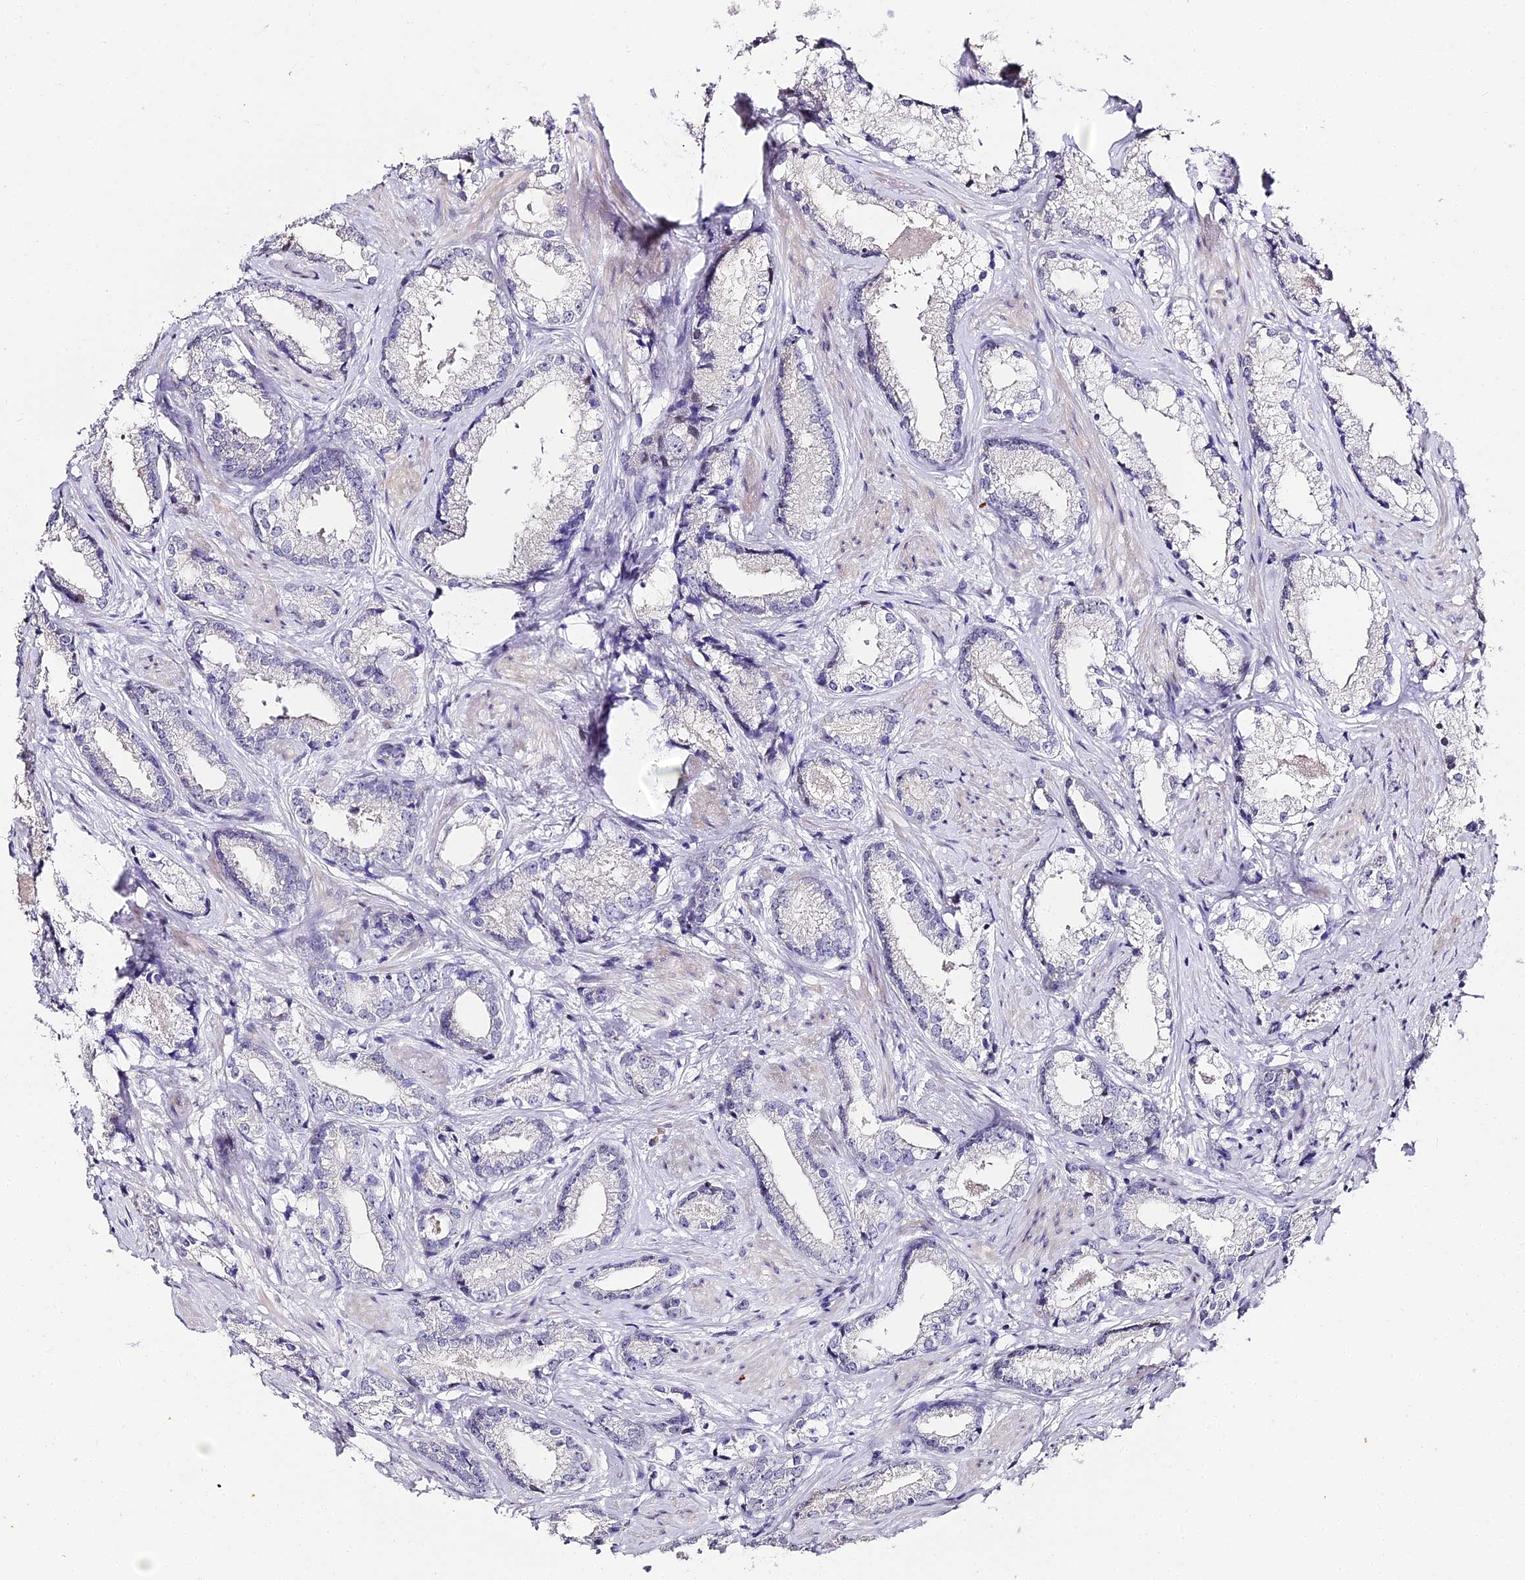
{"staining": {"intensity": "negative", "quantity": "none", "location": "none"}, "tissue": "prostate cancer", "cell_type": "Tumor cells", "image_type": "cancer", "snomed": [{"axis": "morphology", "description": "Adenocarcinoma, High grade"}, {"axis": "topography", "description": "Prostate"}], "caption": "An IHC histopathology image of prostate cancer is shown. There is no staining in tumor cells of prostate cancer. (Brightfield microscopy of DAB (3,3'-diaminobenzidine) immunohistochemistry at high magnification).", "gene": "ABHD14A-ACY1", "patient": {"sex": "male", "age": 66}}